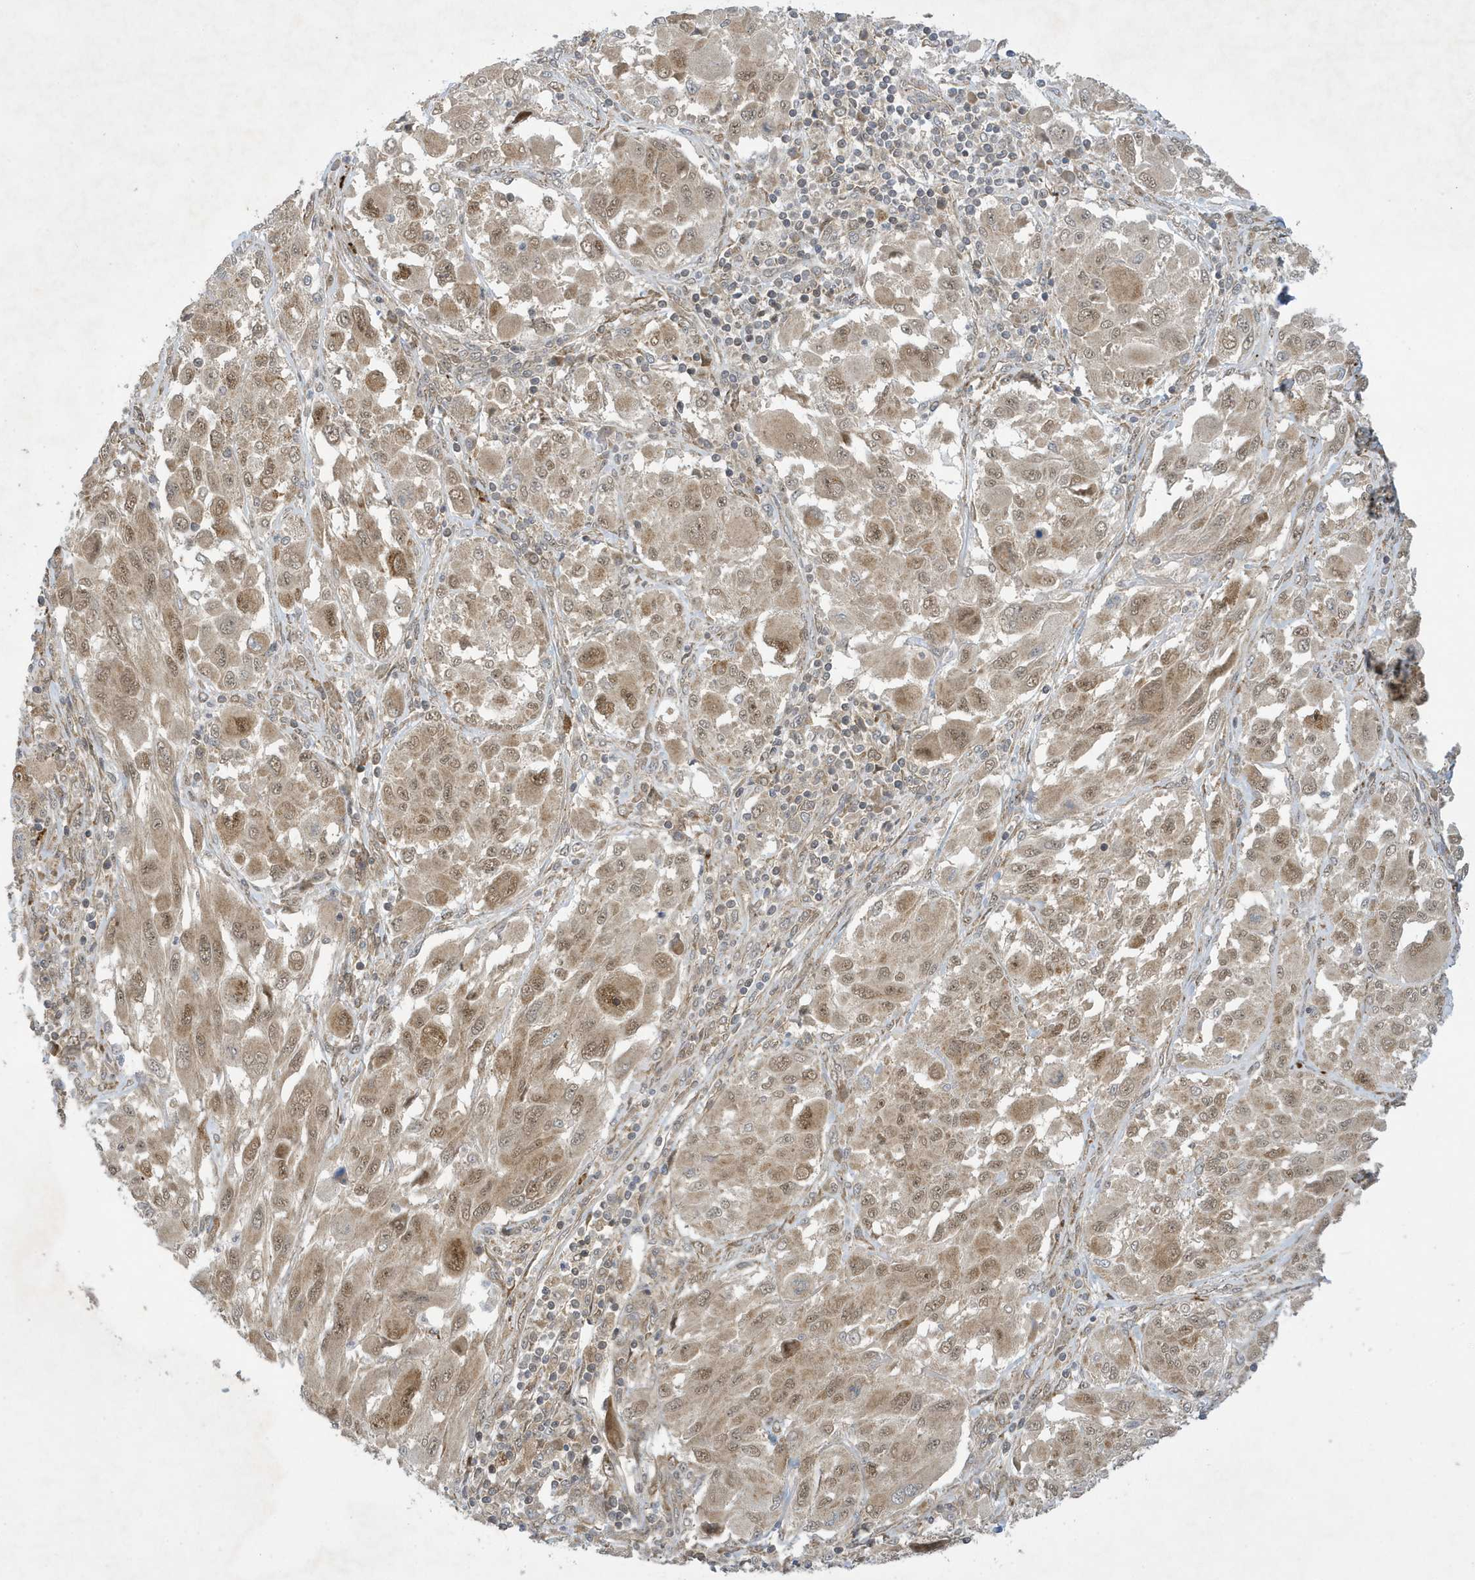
{"staining": {"intensity": "moderate", "quantity": ">75%", "location": "cytoplasmic/membranous,nuclear"}, "tissue": "melanoma", "cell_type": "Tumor cells", "image_type": "cancer", "snomed": [{"axis": "morphology", "description": "Malignant melanoma, NOS"}, {"axis": "topography", "description": "Skin"}], "caption": "Immunohistochemistry of human malignant melanoma shows medium levels of moderate cytoplasmic/membranous and nuclear staining in about >75% of tumor cells. (Brightfield microscopy of DAB IHC at high magnification).", "gene": "NCOA7", "patient": {"sex": "female", "age": 91}}